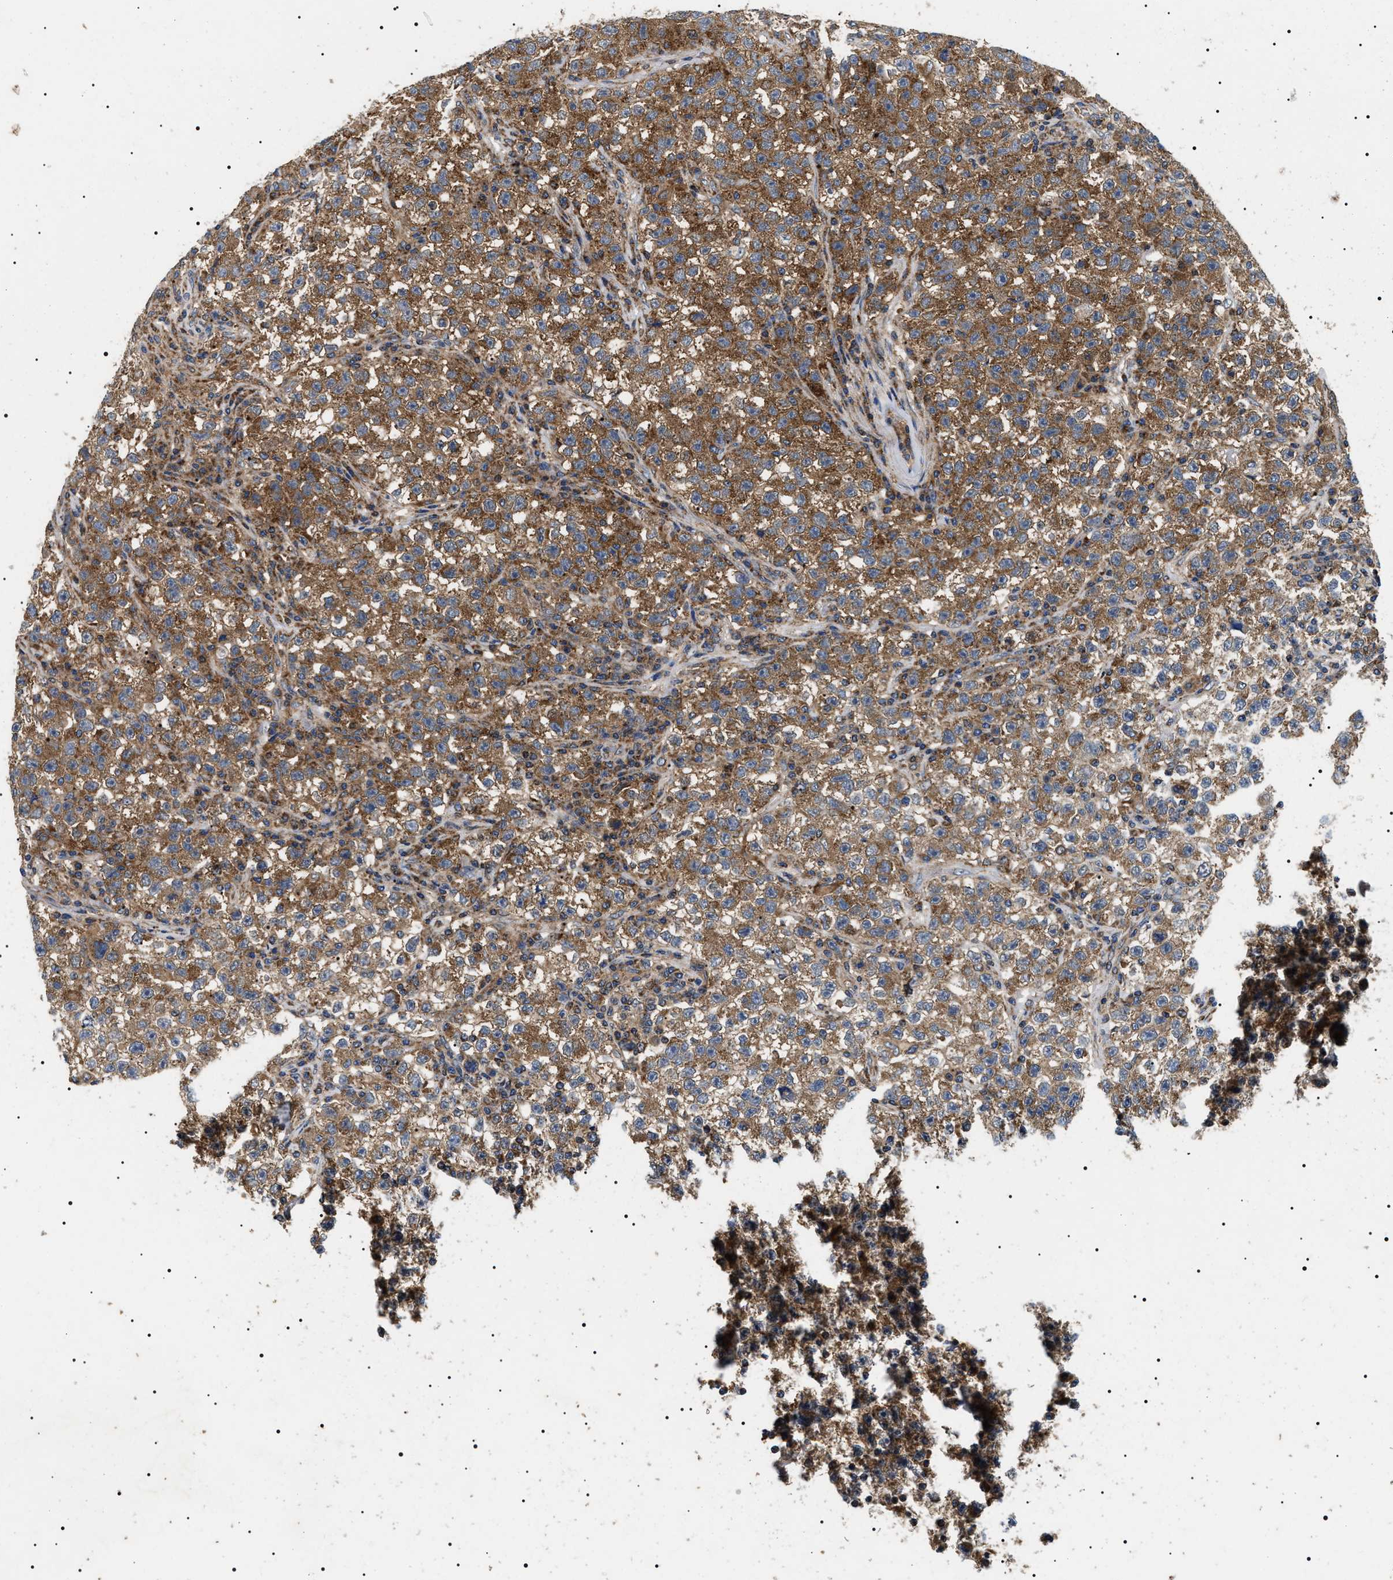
{"staining": {"intensity": "strong", "quantity": ">75%", "location": "cytoplasmic/membranous"}, "tissue": "testis cancer", "cell_type": "Tumor cells", "image_type": "cancer", "snomed": [{"axis": "morphology", "description": "Seminoma, NOS"}, {"axis": "topography", "description": "Testis"}], "caption": "A high-resolution photomicrograph shows immunohistochemistry (IHC) staining of testis cancer (seminoma), which reveals strong cytoplasmic/membranous positivity in approximately >75% of tumor cells.", "gene": "OXSM", "patient": {"sex": "male", "age": 22}}